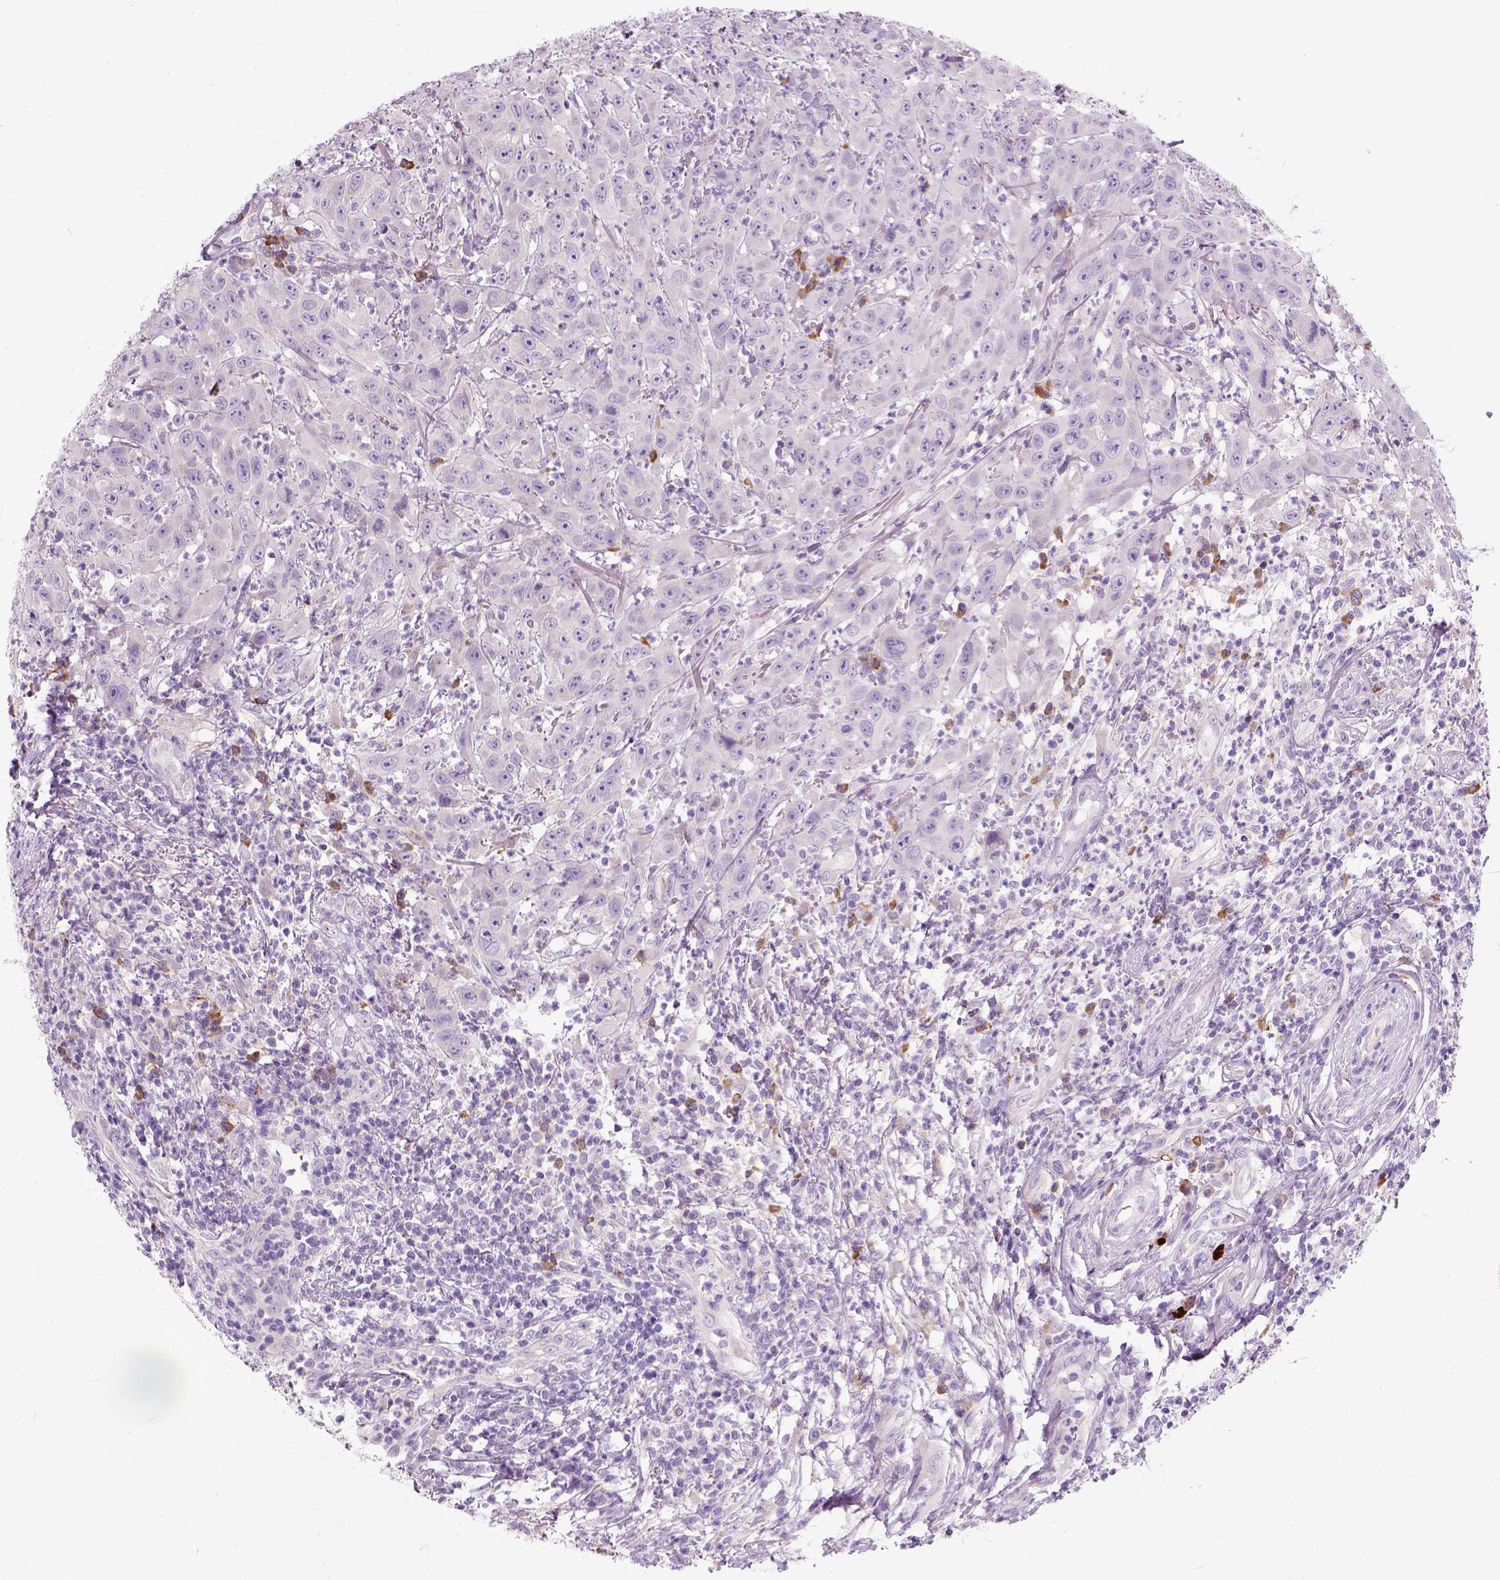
{"staining": {"intensity": "negative", "quantity": "none", "location": "none"}, "tissue": "head and neck cancer", "cell_type": "Tumor cells", "image_type": "cancer", "snomed": [{"axis": "morphology", "description": "Squamous cell carcinoma, NOS"}, {"axis": "topography", "description": "Skin"}, {"axis": "topography", "description": "Head-Neck"}], "caption": "There is no significant staining in tumor cells of head and neck cancer. (DAB immunohistochemistry (IHC) with hematoxylin counter stain).", "gene": "TRIM72", "patient": {"sex": "male", "age": 80}}